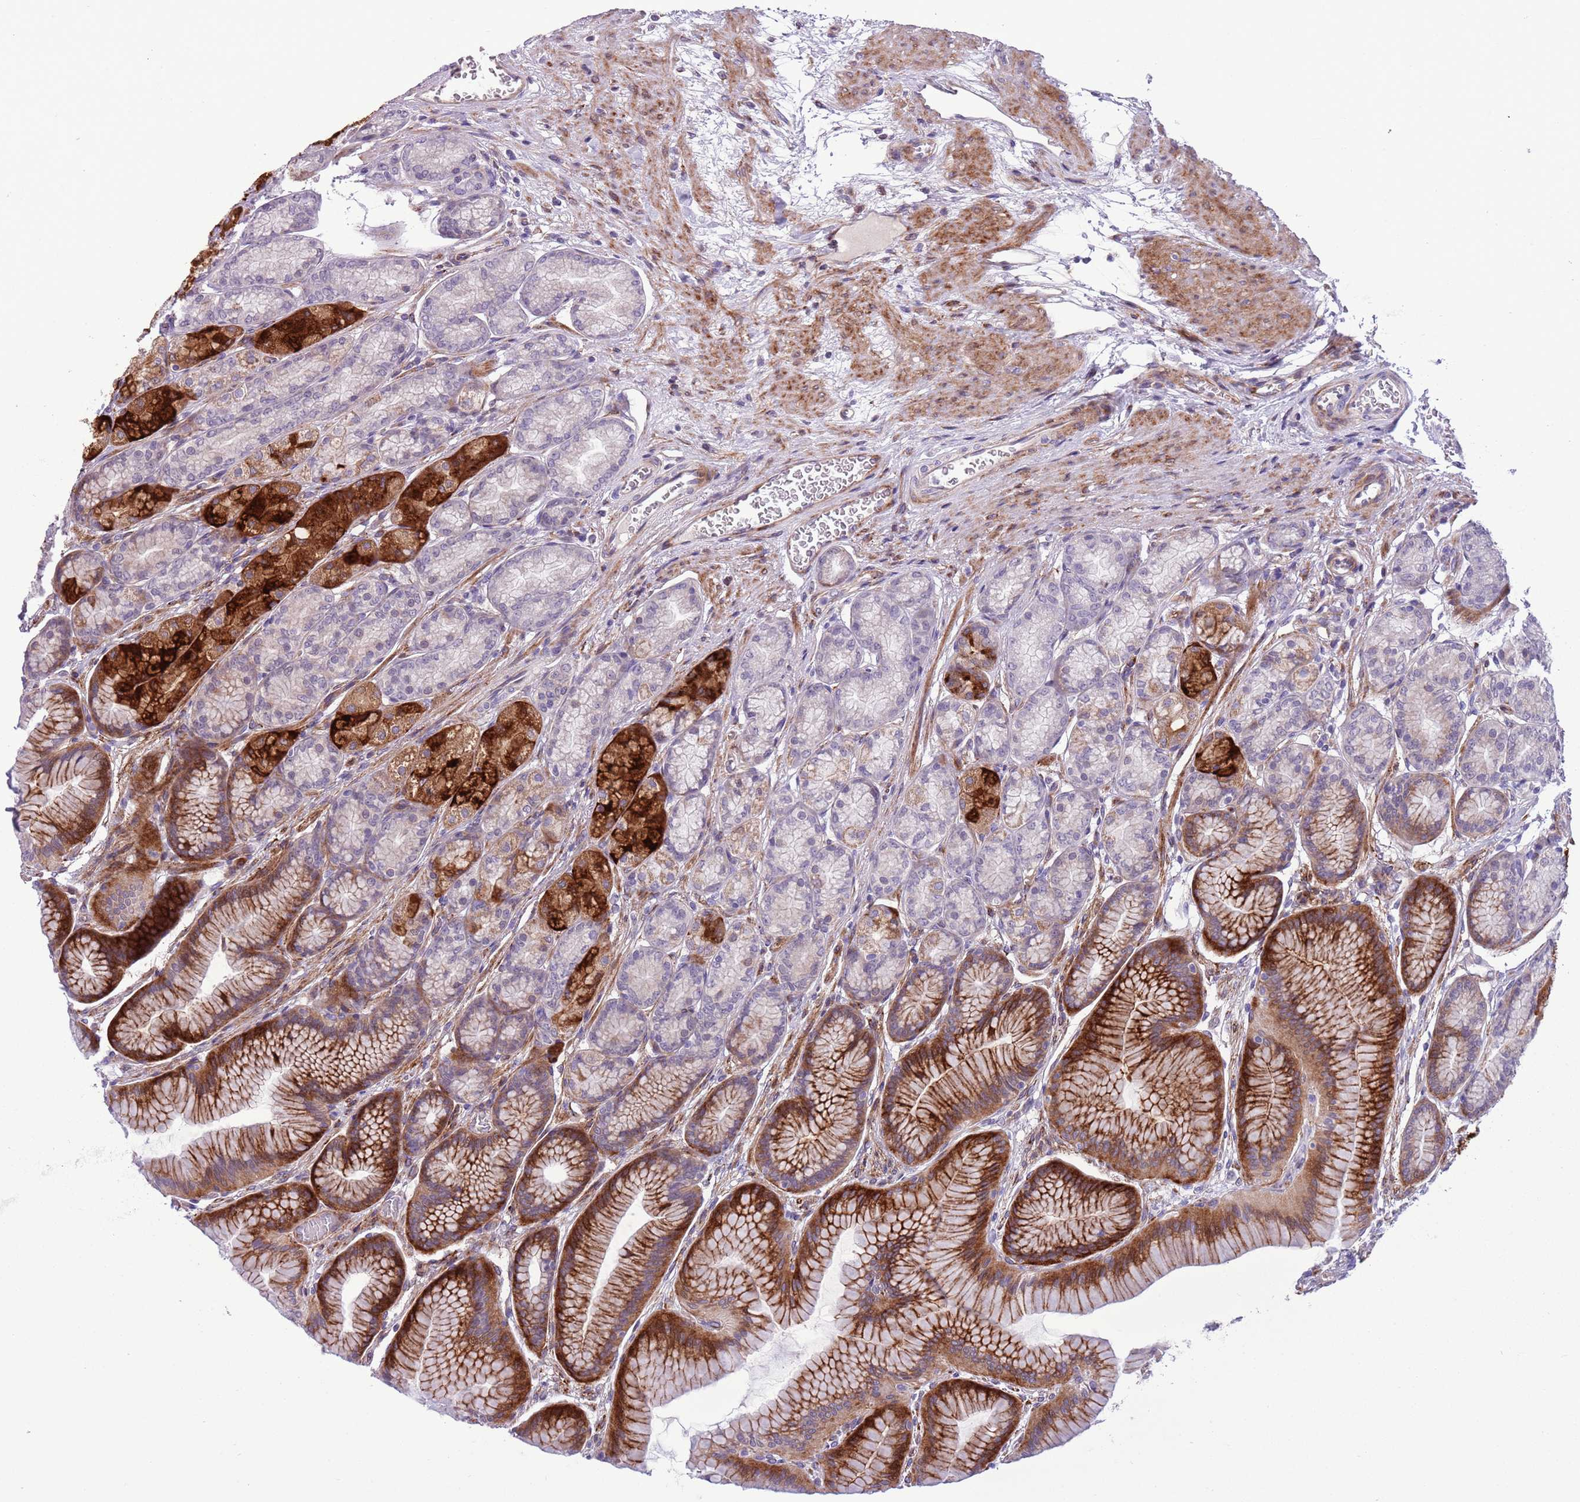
{"staining": {"intensity": "strong", "quantity": "25%-75%", "location": "cytoplasmic/membranous"}, "tissue": "stomach", "cell_type": "Glandular cells", "image_type": "normal", "snomed": [{"axis": "morphology", "description": "Normal tissue, NOS"}, {"axis": "morphology", "description": "Adenocarcinoma, NOS"}, {"axis": "morphology", "description": "Adenocarcinoma, High grade"}, {"axis": "topography", "description": "Stomach, upper"}, {"axis": "topography", "description": "Stomach"}], "caption": "Stomach was stained to show a protein in brown. There is high levels of strong cytoplasmic/membranous expression in approximately 25%-75% of glandular cells. Nuclei are stained in blue.", "gene": "MRPL32", "patient": {"sex": "female", "age": 65}}